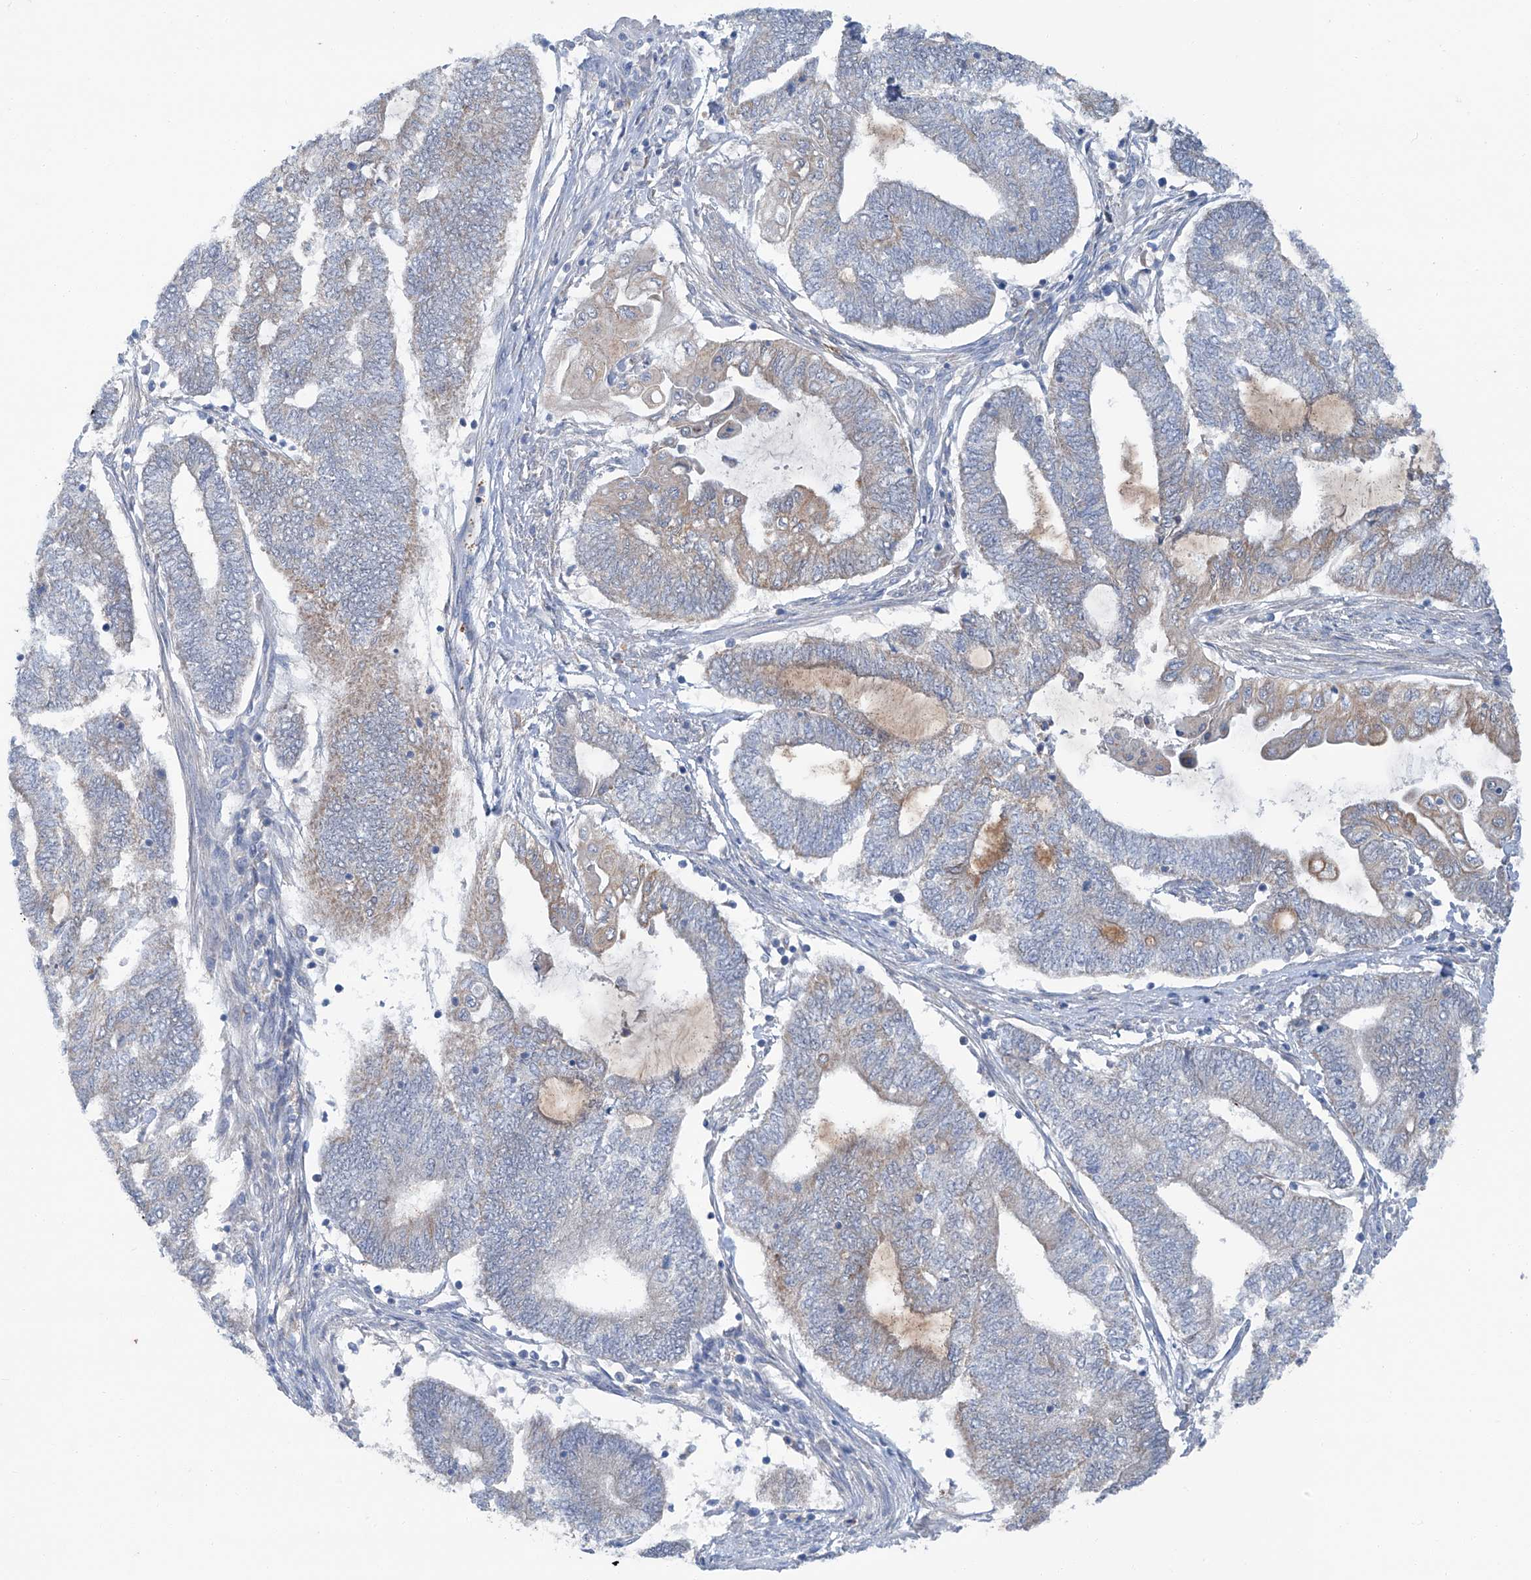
{"staining": {"intensity": "weak", "quantity": "<25%", "location": "cytoplasmic/membranous"}, "tissue": "endometrial cancer", "cell_type": "Tumor cells", "image_type": "cancer", "snomed": [{"axis": "morphology", "description": "Adenocarcinoma, NOS"}, {"axis": "topography", "description": "Uterus"}, {"axis": "topography", "description": "Endometrium"}], "caption": "IHC of human endometrial adenocarcinoma exhibits no staining in tumor cells.", "gene": "SIX4", "patient": {"sex": "female", "age": 70}}